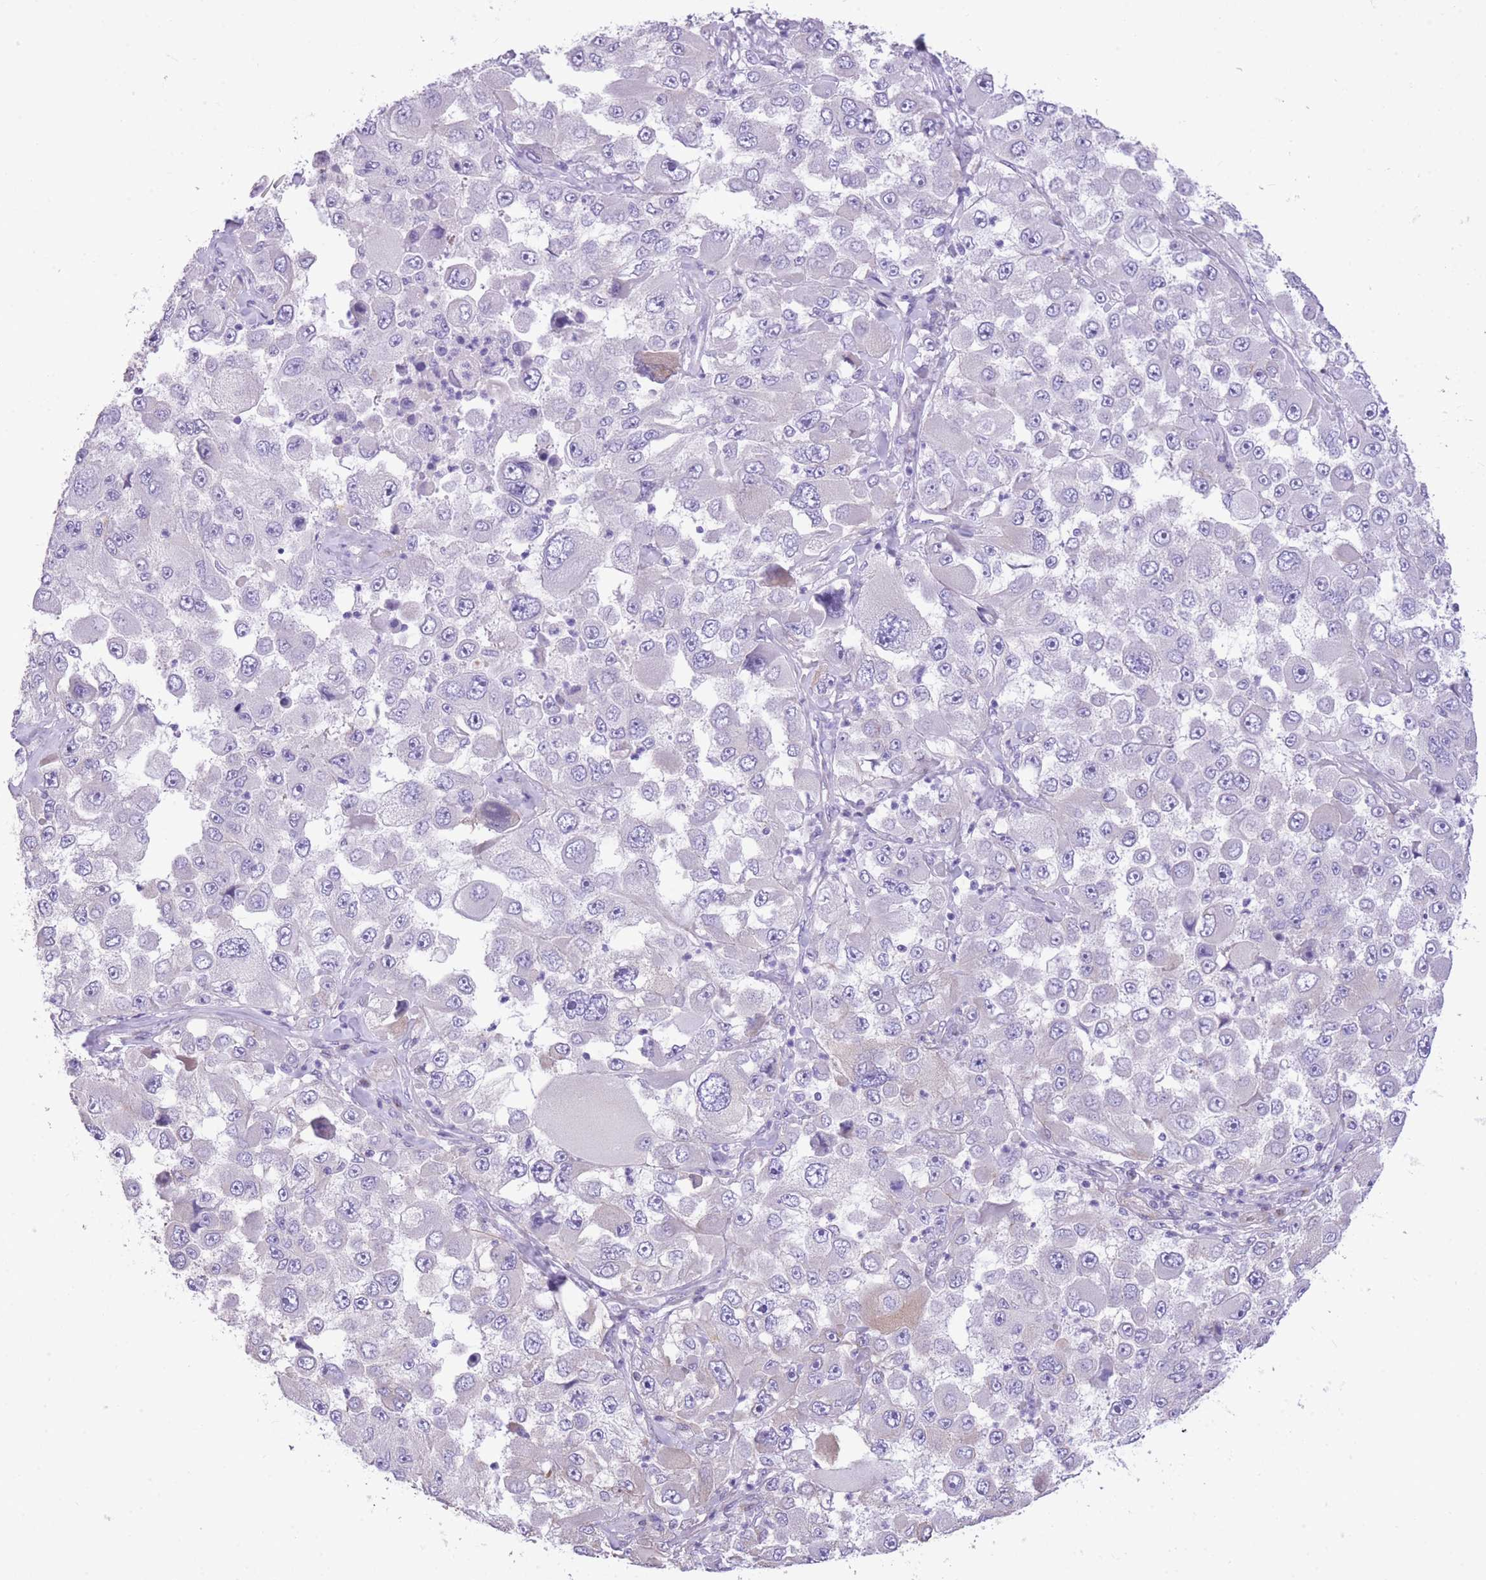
{"staining": {"intensity": "negative", "quantity": "none", "location": "none"}, "tissue": "melanoma", "cell_type": "Tumor cells", "image_type": "cancer", "snomed": [{"axis": "morphology", "description": "Malignant melanoma, Metastatic site"}, {"axis": "topography", "description": "Lymph node"}], "caption": "Immunohistochemistry (IHC) of malignant melanoma (metastatic site) shows no staining in tumor cells. (Immunohistochemistry, brightfield microscopy, high magnification).", "gene": "RHOU", "patient": {"sex": "male", "age": 62}}